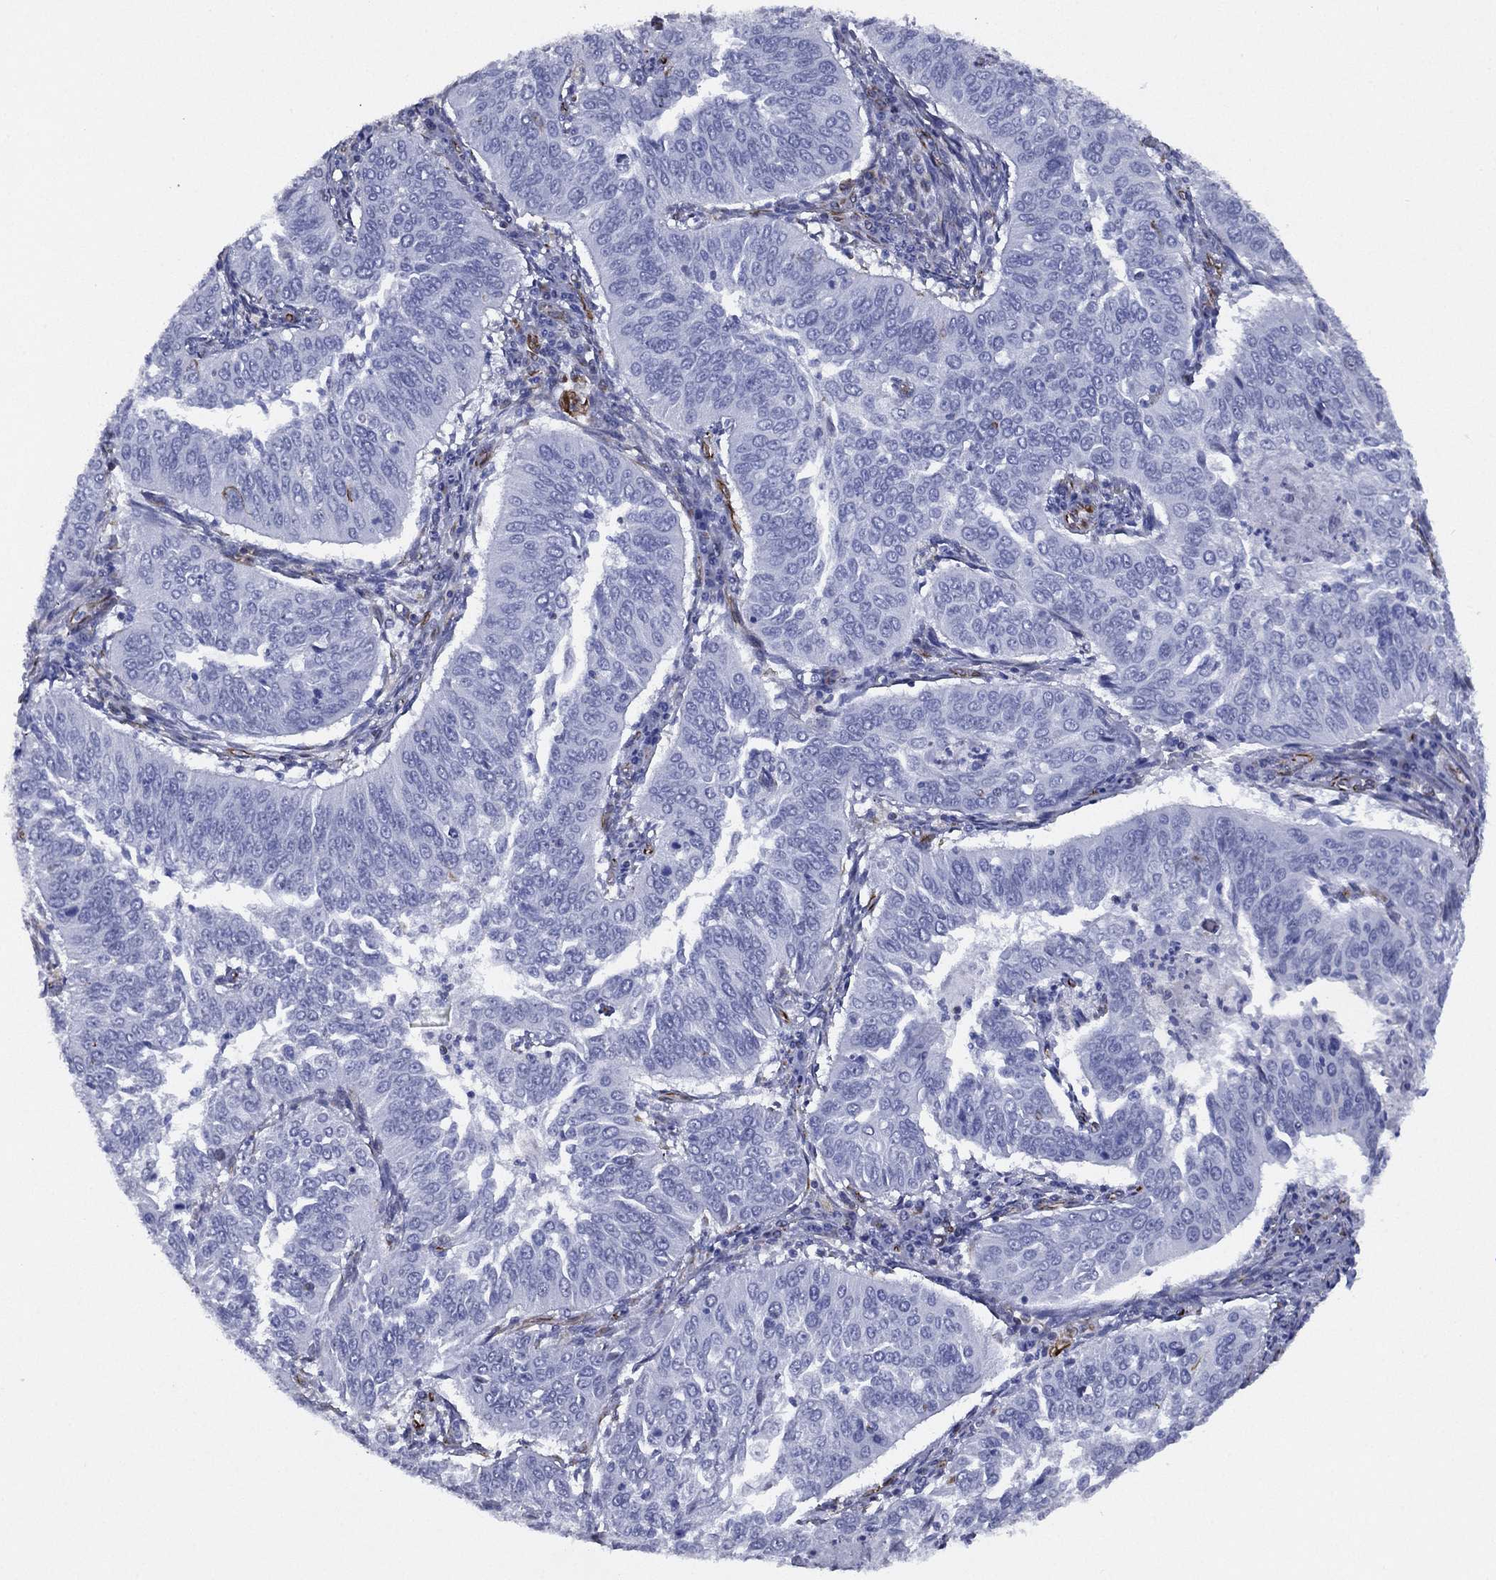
{"staining": {"intensity": "negative", "quantity": "none", "location": "none"}, "tissue": "cervical cancer", "cell_type": "Tumor cells", "image_type": "cancer", "snomed": [{"axis": "morphology", "description": "Normal tissue, NOS"}, {"axis": "morphology", "description": "Squamous cell carcinoma, NOS"}, {"axis": "topography", "description": "Cervix"}], "caption": "This histopathology image is of cervical cancer (squamous cell carcinoma) stained with IHC to label a protein in brown with the nuclei are counter-stained blue. There is no positivity in tumor cells.", "gene": "MAS1", "patient": {"sex": "female", "age": 39}}